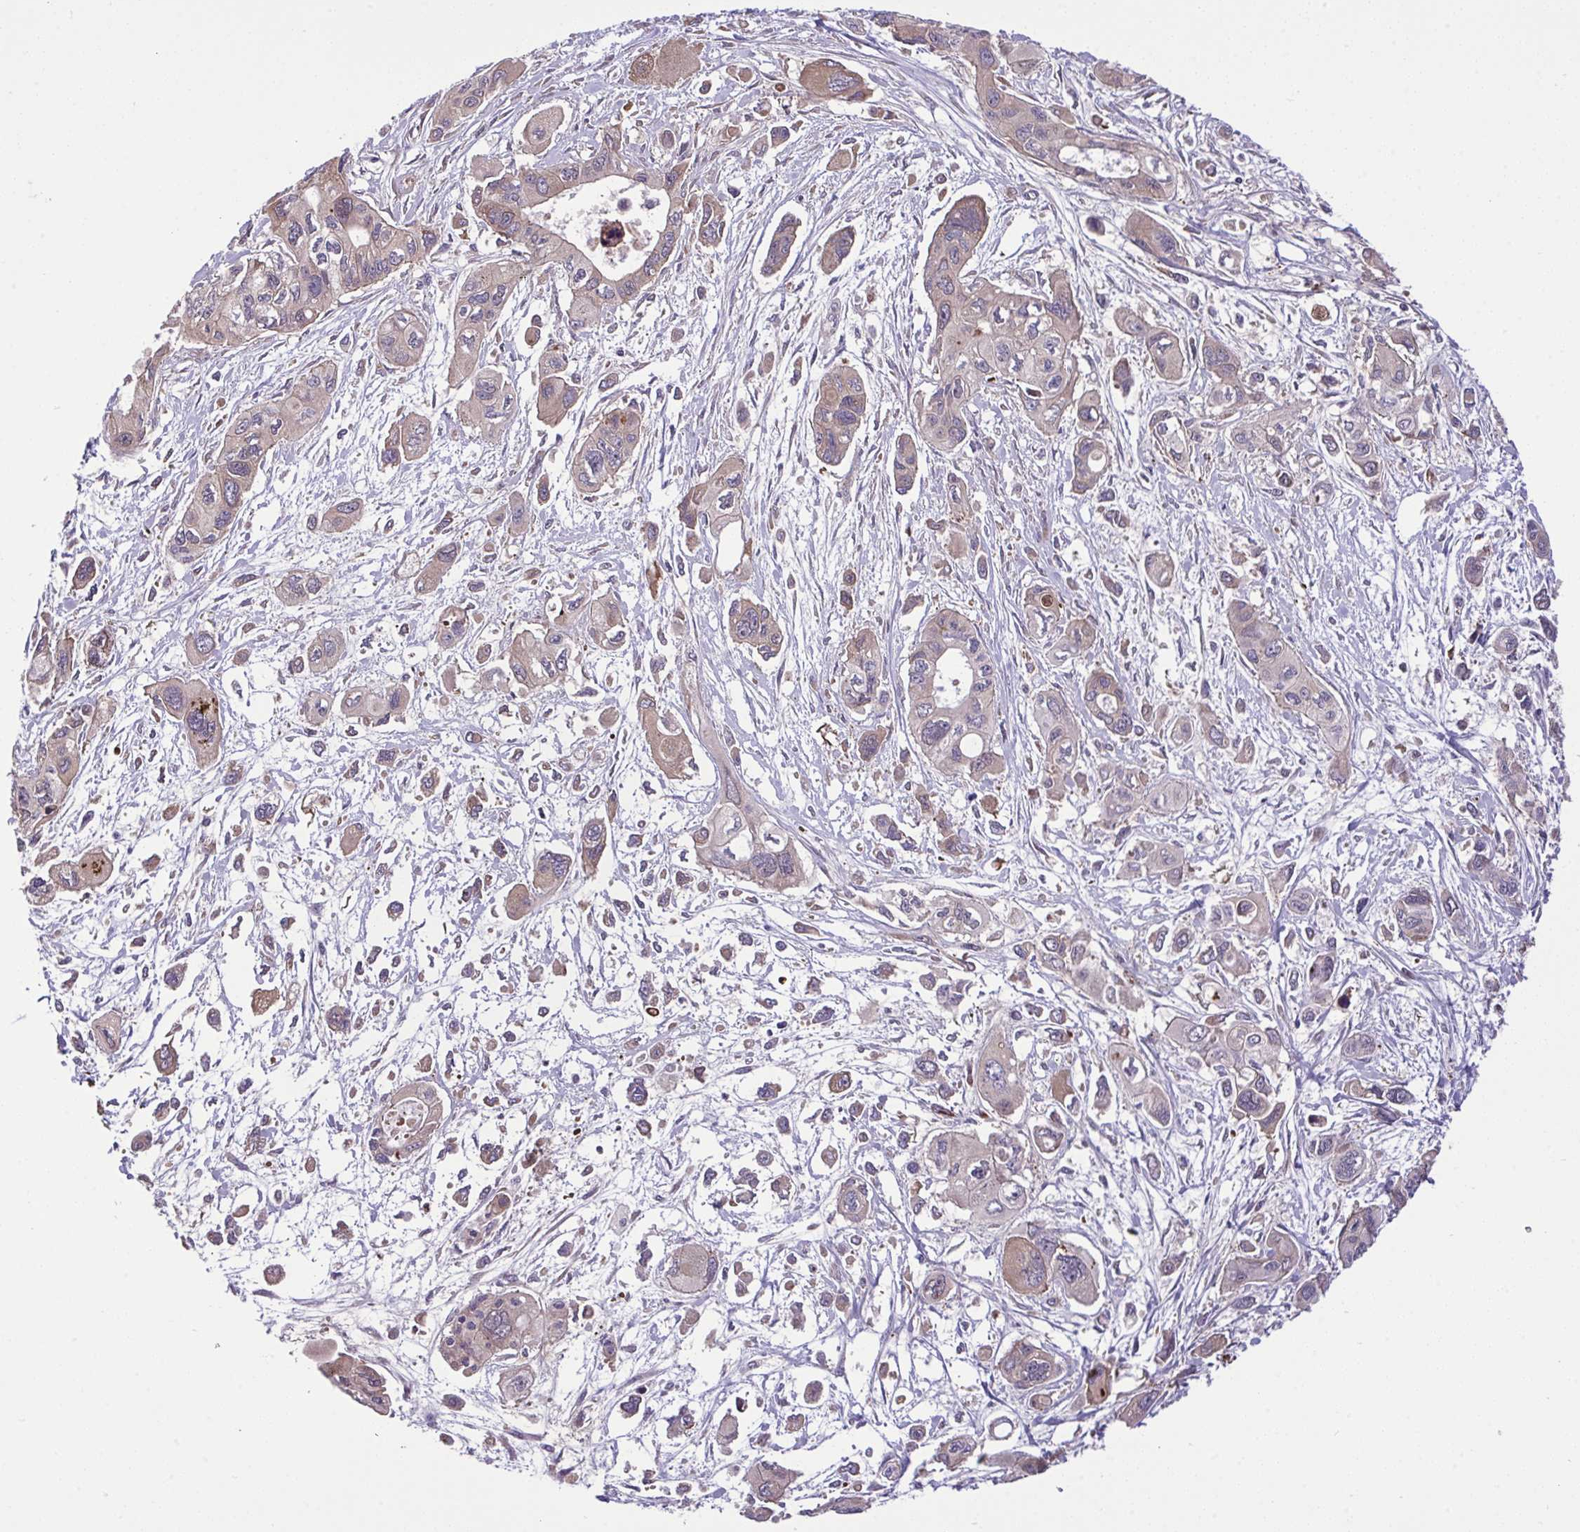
{"staining": {"intensity": "weak", "quantity": "25%-75%", "location": "cytoplasmic/membranous"}, "tissue": "pancreatic cancer", "cell_type": "Tumor cells", "image_type": "cancer", "snomed": [{"axis": "morphology", "description": "Adenocarcinoma, NOS"}, {"axis": "topography", "description": "Pancreas"}], "caption": "The image reveals immunohistochemical staining of pancreatic cancer (adenocarcinoma). There is weak cytoplasmic/membranous positivity is appreciated in about 25%-75% of tumor cells. The staining was performed using DAB to visualize the protein expression in brown, while the nuclei were stained in blue with hematoxylin (Magnification: 20x).", "gene": "GRB14", "patient": {"sex": "female", "age": 47}}